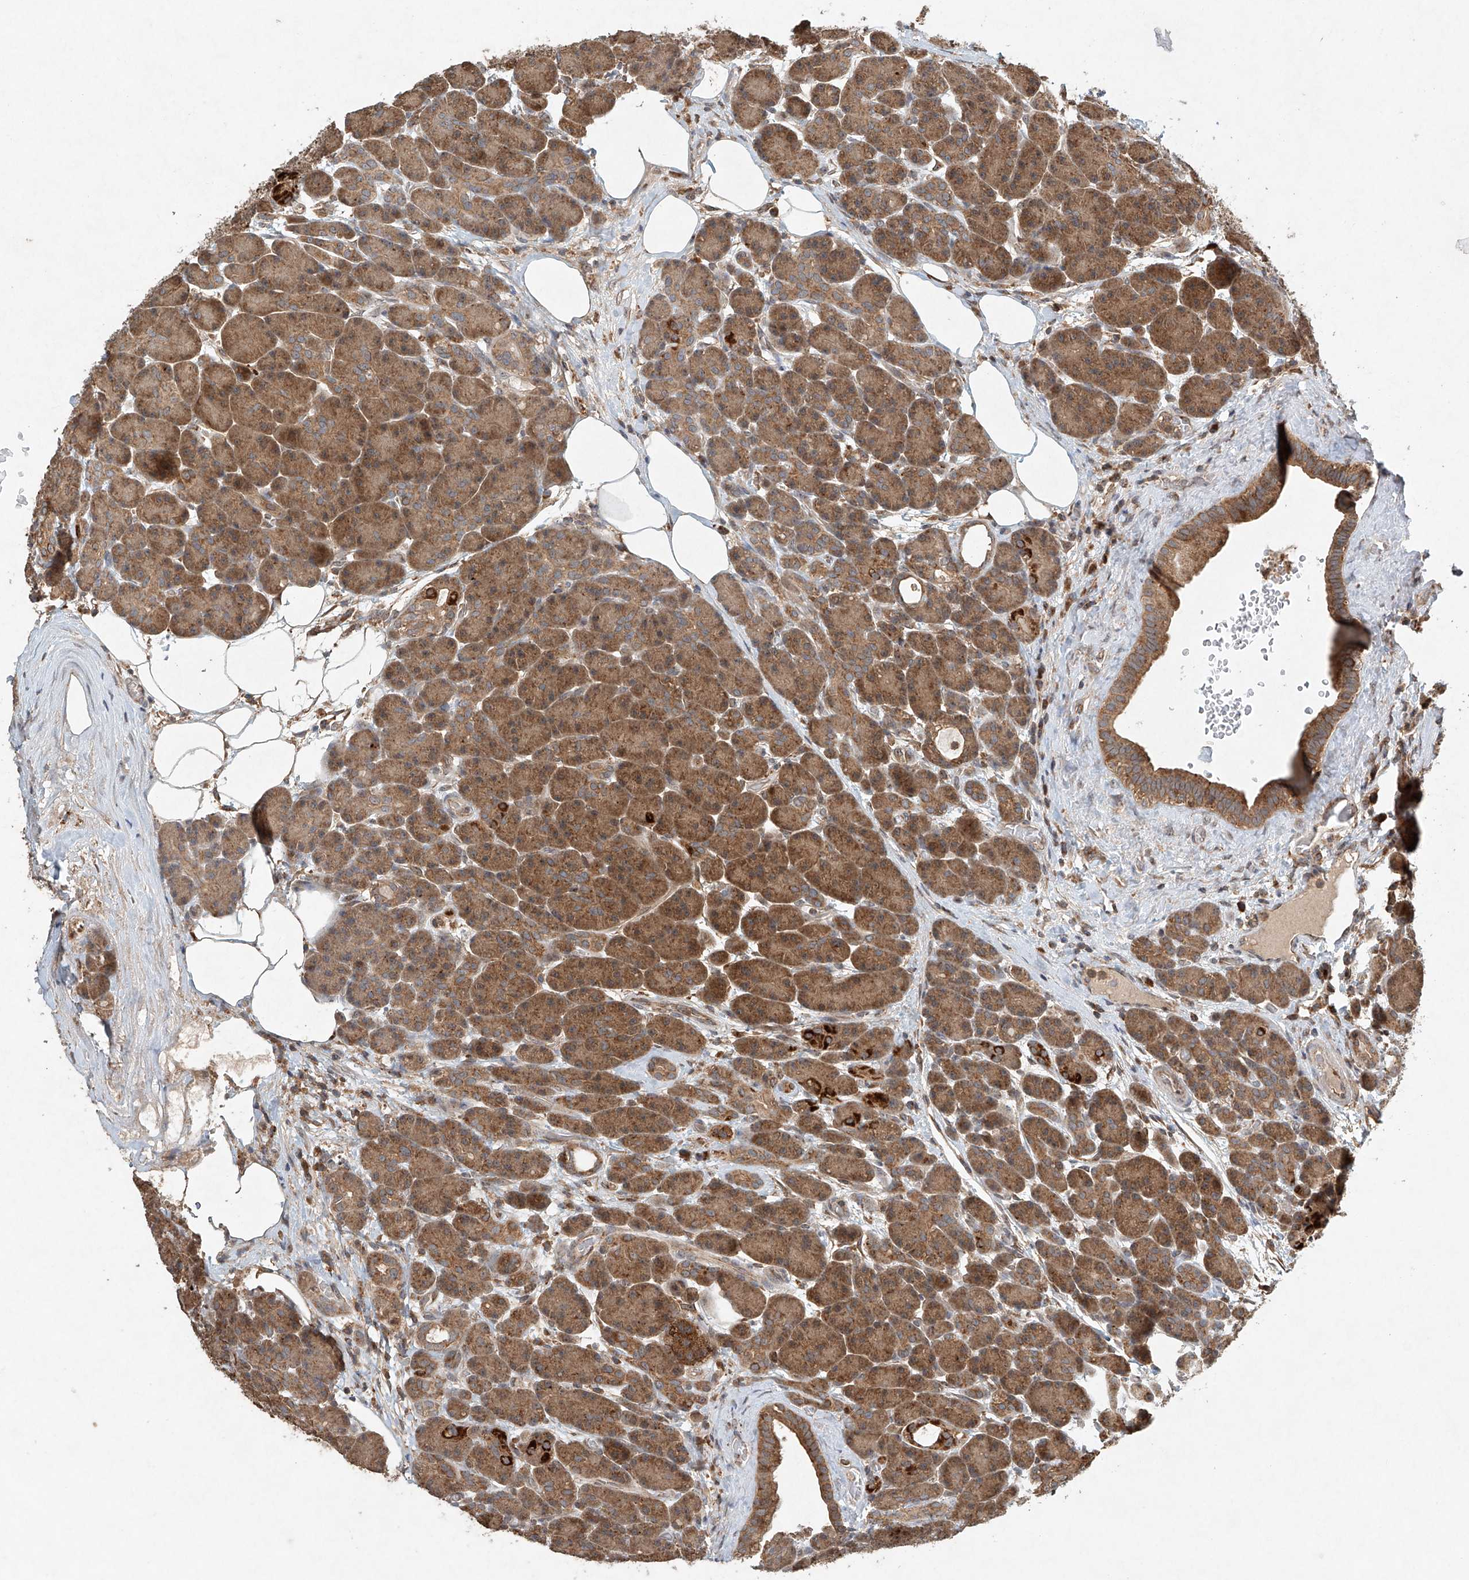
{"staining": {"intensity": "moderate", "quantity": ">75%", "location": "cytoplasmic/membranous"}, "tissue": "pancreas", "cell_type": "Exocrine glandular cells", "image_type": "normal", "snomed": [{"axis": "morphology", "description": "Normal tissue, NOS"}, {"axis": "topography", "description": "Pancreas"}], "caption": "An immunohistochemistry histopathology image of benign tissue is shown. Protein staining in brown shows moderate cytoplasmic/membranous positivity in pancreas within exocrine glandular cells. (DAB (3,3'-diaminobenzidine) = brown stain, brightfield microscopy at high magnification).", "gene": "DCAF11", "patient": {"sex": "male", "age": 63}}